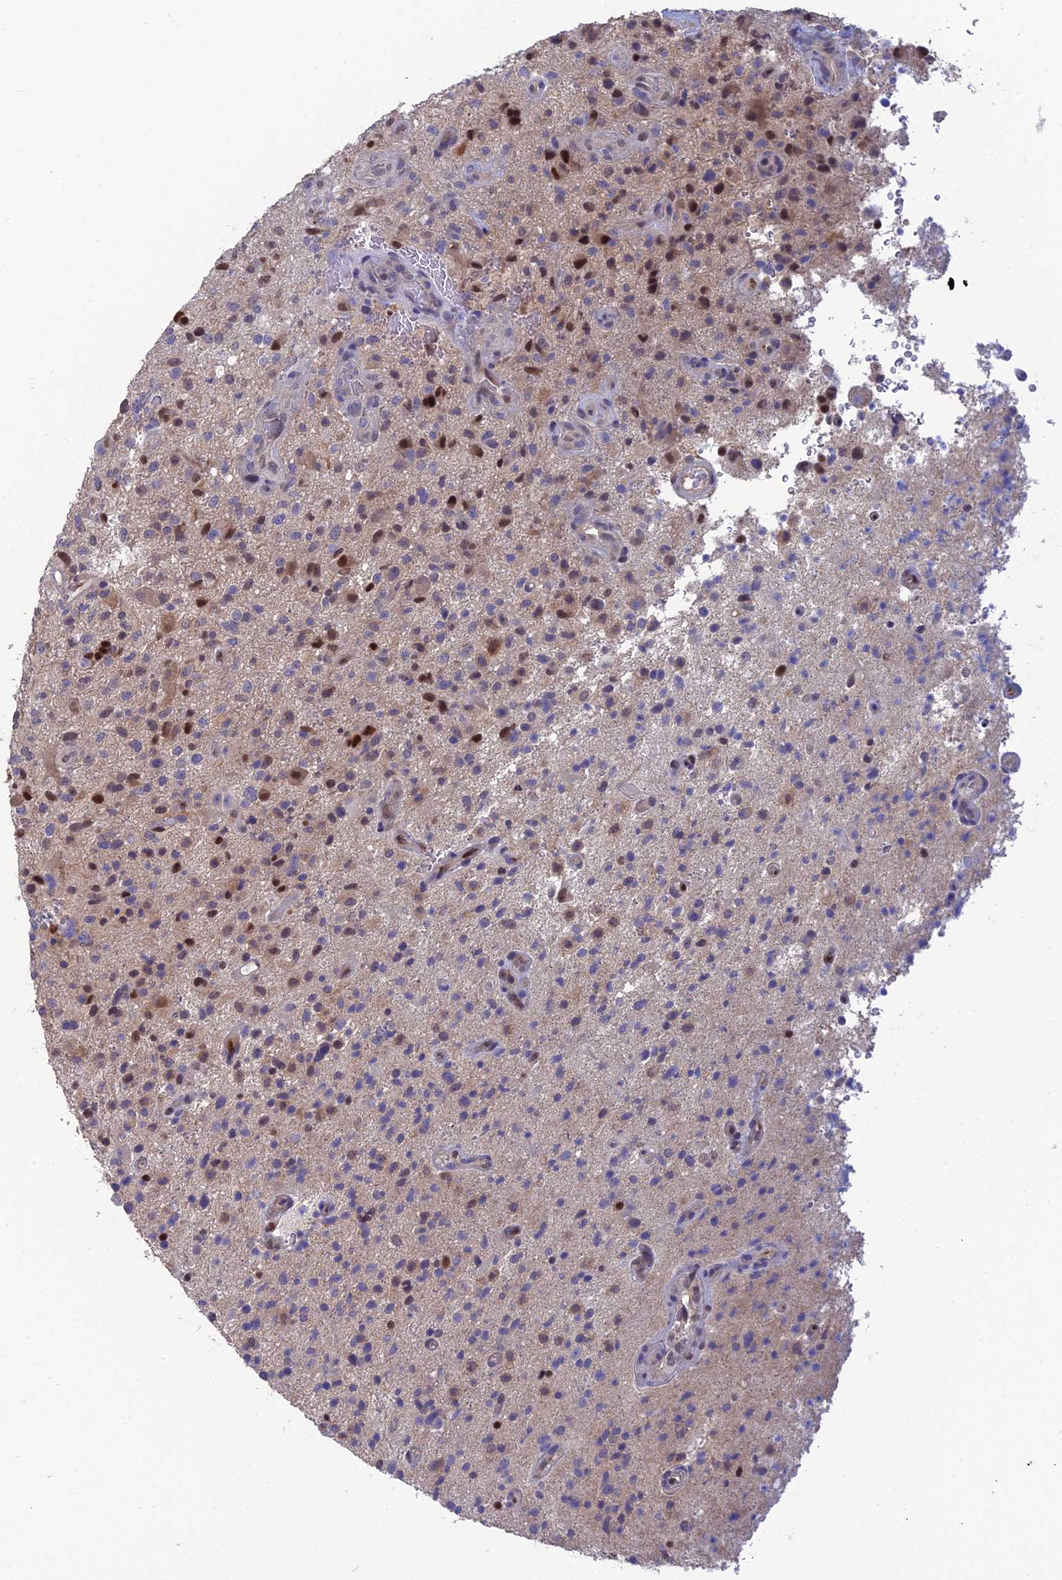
{"staining": {"intensity": "moderate", "quantity": "<25%", "location": "nuclear"}, "tissue": "glioma", "cell_type": "Tumor cells", "image_type": "cancer", "snomed": [{"axis": "morphology", "description": "Glioma, malignant, High grade"}, {"axis": "topography", "description": "Brain"}], "caption": "Immunohistochemistry (IHC) image of human glioma stained for a protein (brown), which reveals low levels of moderate nuclear expression in about <25% of tumor cells.", "gene": "DNPEP", "patient": {"sex": "male", "age": 47}}